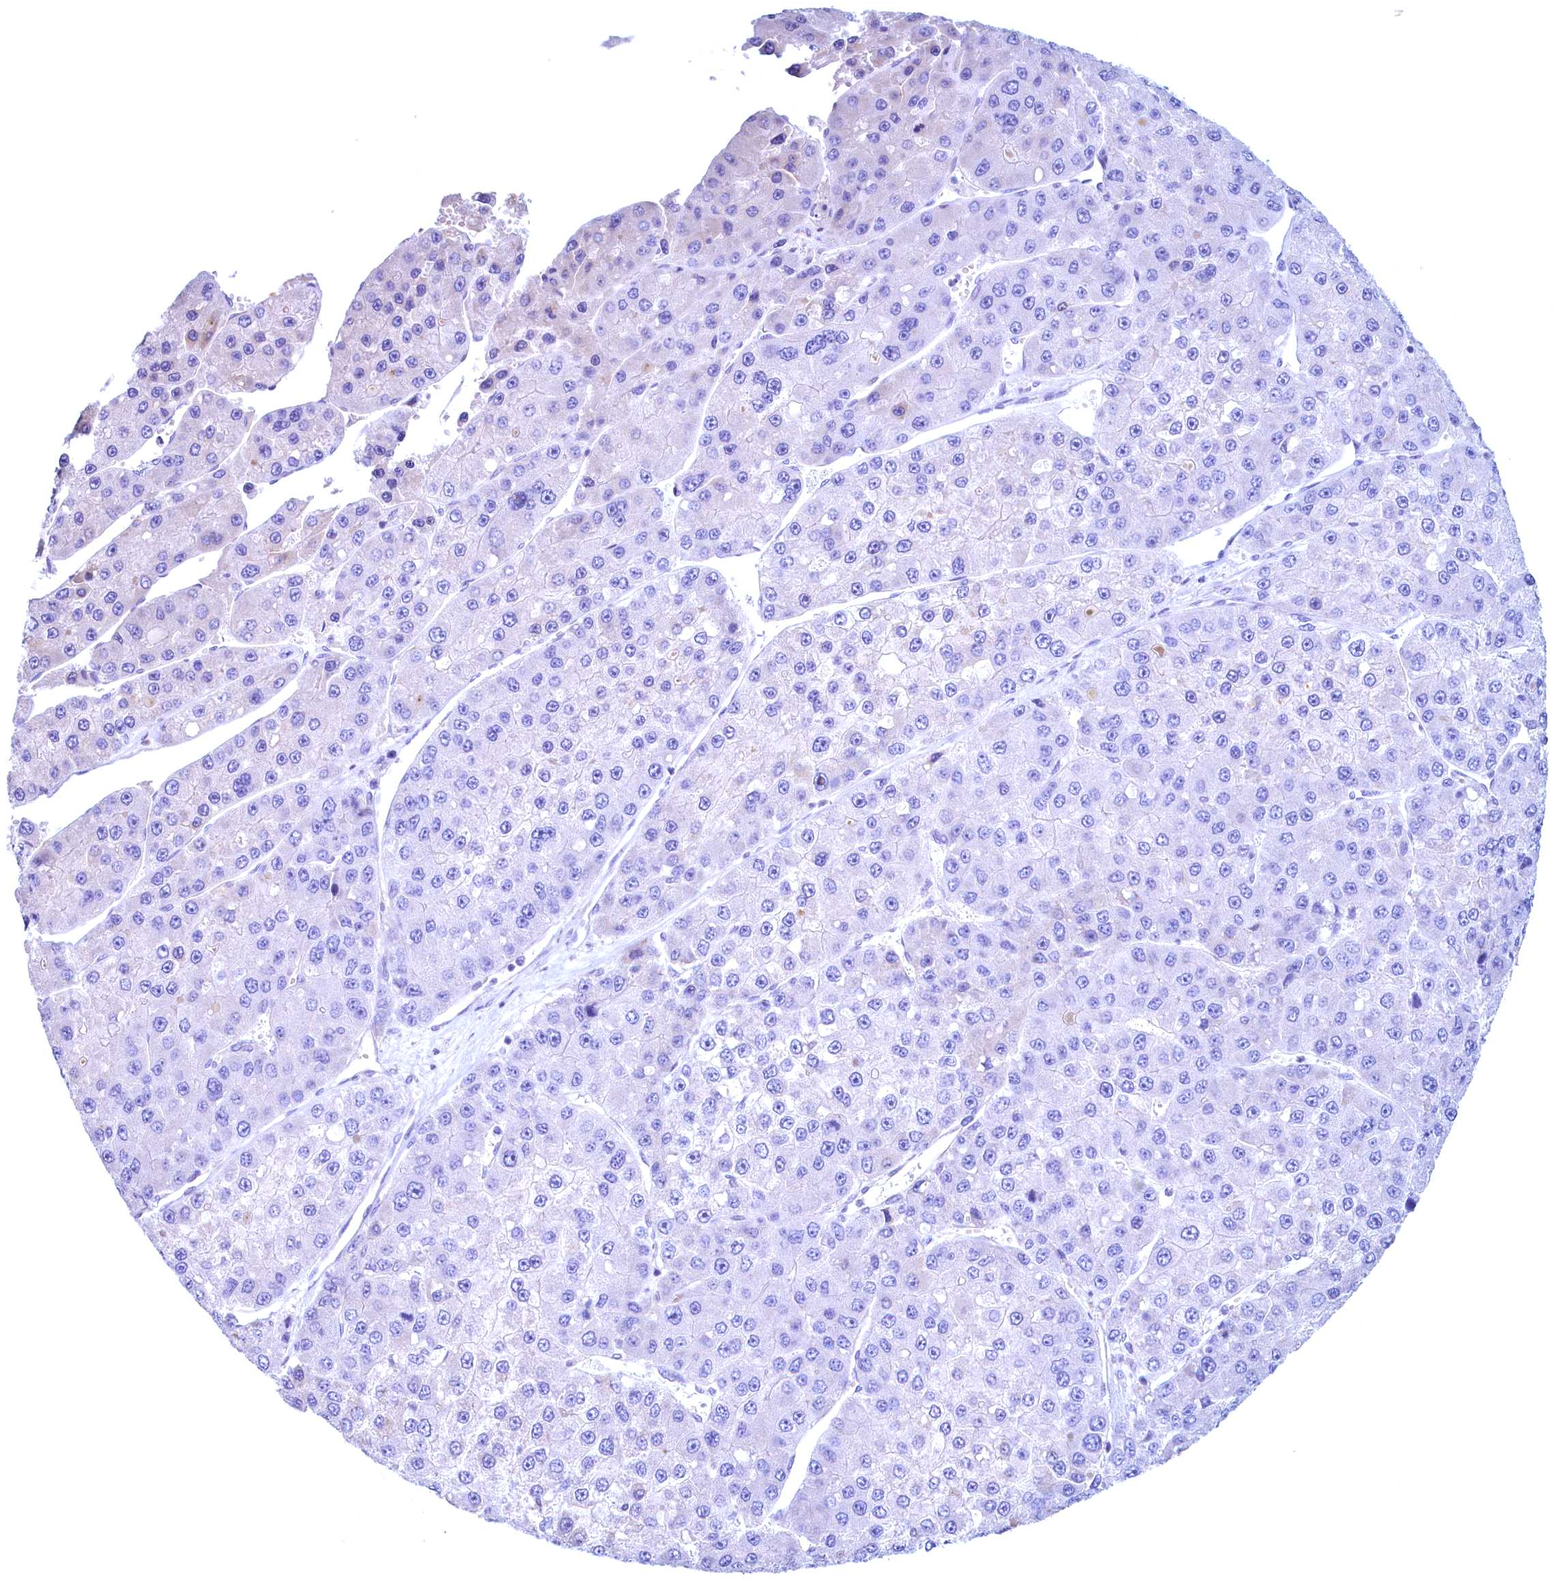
{"staining": {"intensity": "negative", "quantity": "none", "location": "none"}, "tissue": "liver cancer", "cell_type": "Tumor cells", "image_type": "cancer", "snomed": [{"axis": "morphology", "description": "Carcinoma, Hepatocellular, NOS"}, {"axis": "topography", "description": "Liver"}], "caption": "An immunohistochemistry (IHC) histopathology image of hepatocellular carcinoma (liver) is shown. There is no staining in tumor cells of hepatocellular carcinoma (liver).", "gene": "MAP1LC3A", "patient": {"sex": "female", "age": 73}}